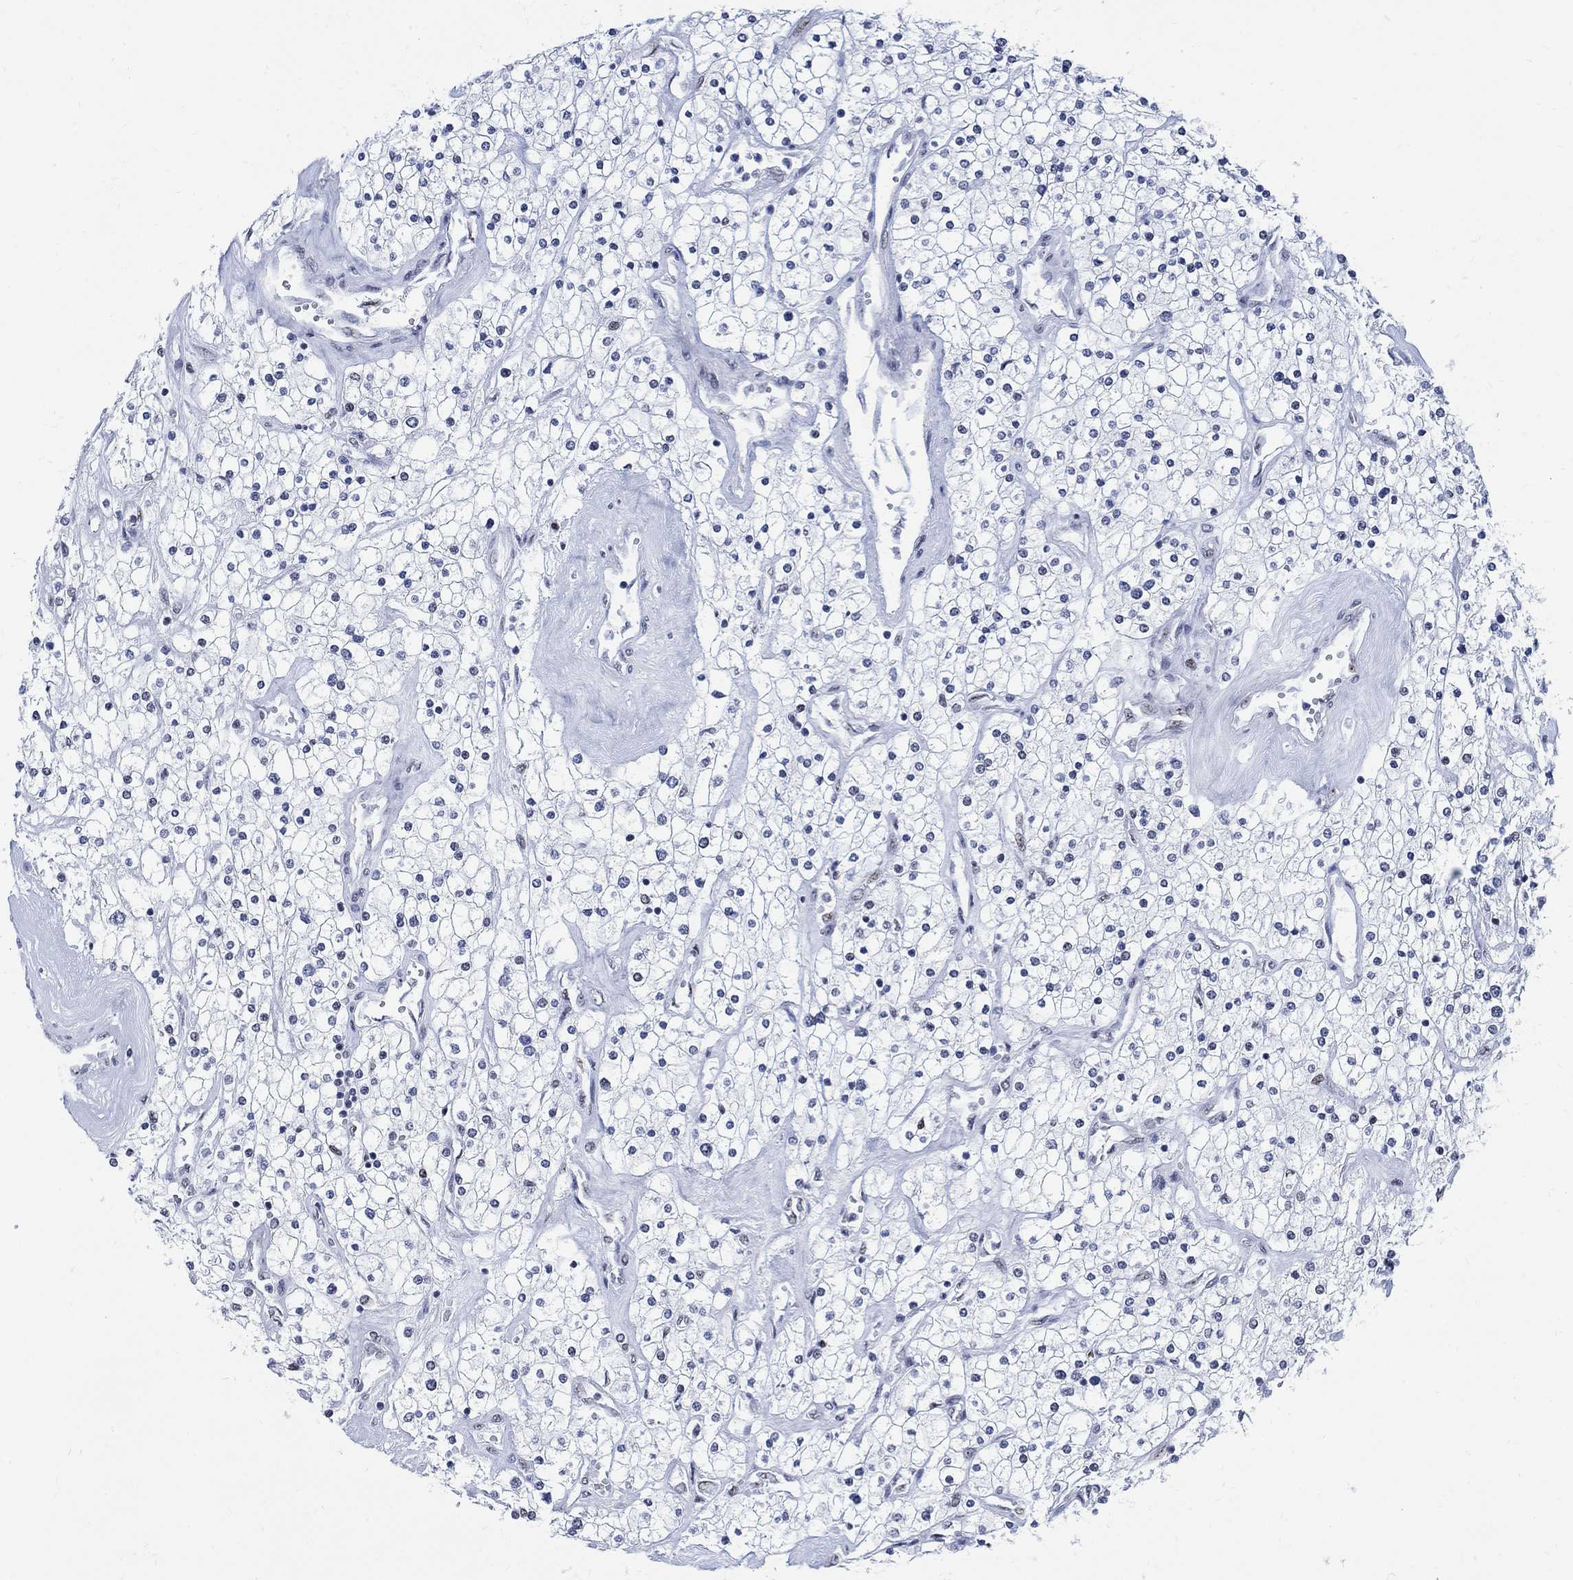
{"staining": {"intensity": "negative", "quantity": "none", "location": "none"}, "tissue": "renal cancer", "cell_type": "Tumor cells", "image_type": "cancer", "snomed": [{"axis": "morphology", "description": "Adenocarcinoma, NOS"}, {"axis": "topography", "description": "Kidney"}], "caption": "Histopathology image shows no significant protein staining in tumor cells of adenocarcinoma (renal).", "gene": "DLK1", "patient": {"sex": "male", "age": 80}}